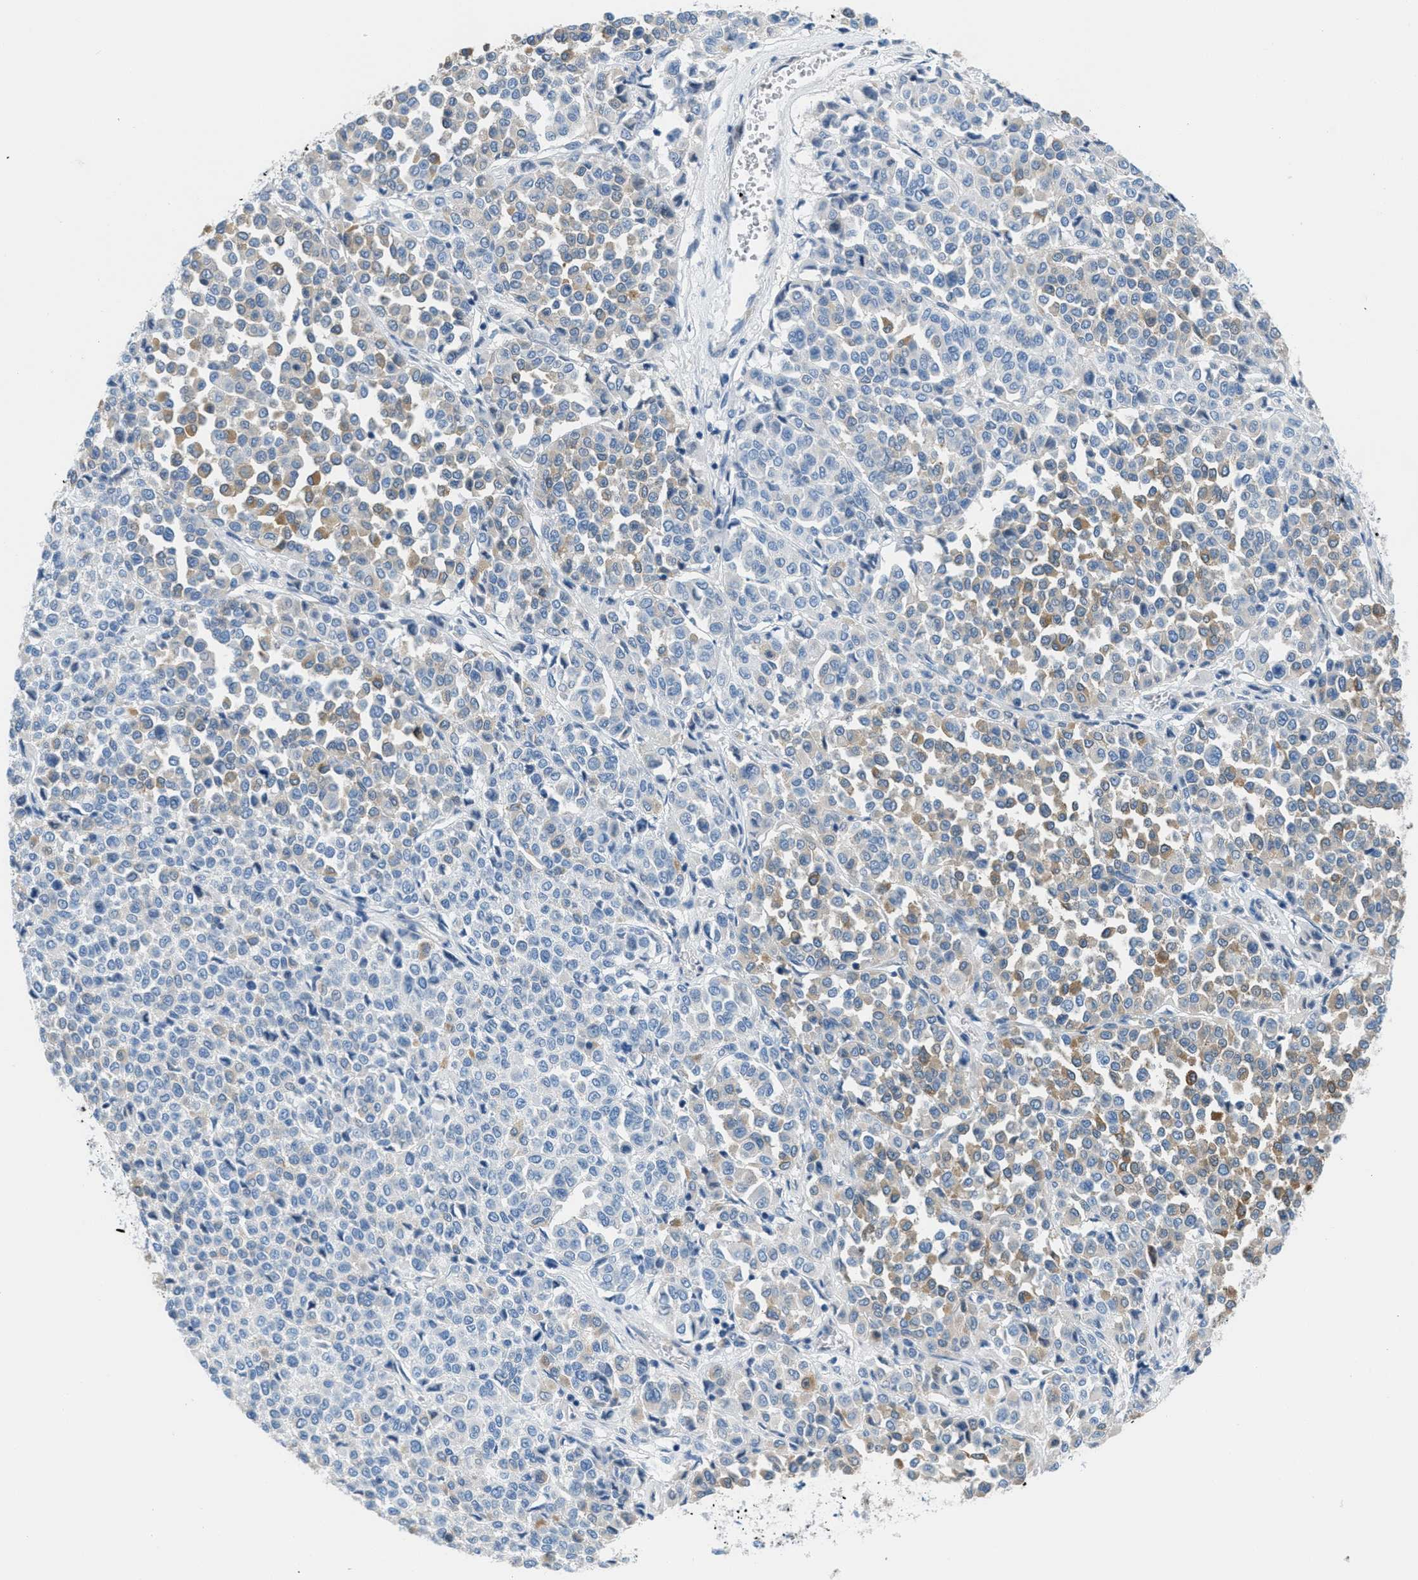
{"staining": {"intensity": "weak", "quantity": "<25%", "location": "cytoplasmic/membranous"}, "tissue": "melanoma", "cell_type": "Tumor cells", "image_type": "cancer", "snomed": [{"axis": "morphology", "description": "Malignant melanoma, Metastatic site"}, {"axis": "topography", "description": "Pancreas"}], "caption": "DAB immunohistochemical staining of melanoma demonstrates no significant staining in tumor cells. The staining was performed using DAB to visualize the protein expression in brown, while the nuclei were stained in blue with hematoxylin (Magnification: 20x).", "gene": "MAPRE2", "patient": {"sex": "female", "age": 30}}